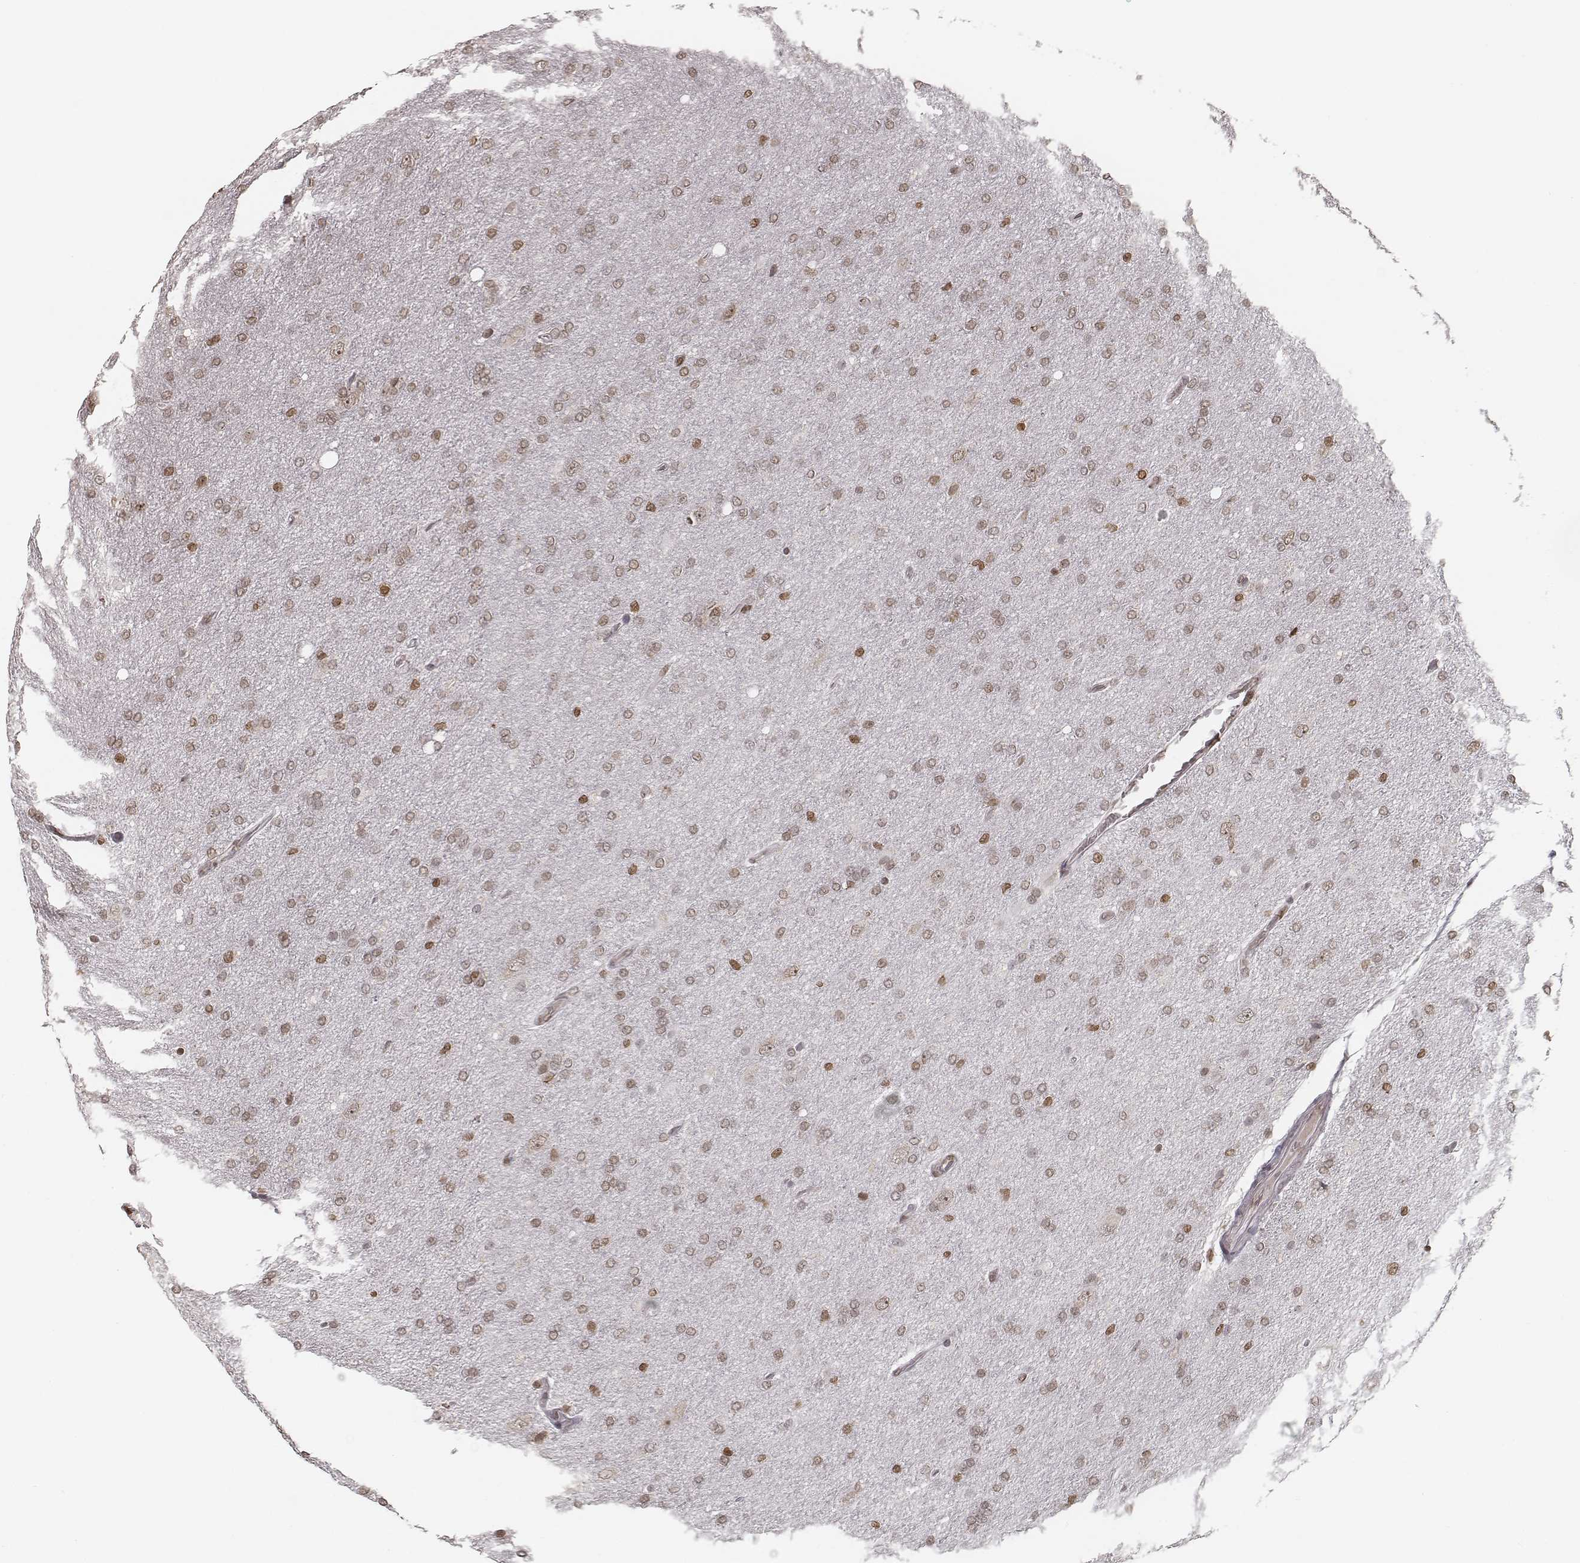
{"staining": {"intensity": "negative", "quantity": "none", "location": "none"}, "tissue": "glioma", "cell_type": "Tumor cells", "image_type": "cancer", "snomed": [{"axis": "morphology", "description": "Glioma, malignant, High grade"}, {"axis": "topography", "description": "Cerebral cortex"}], "caption": "Immunohistochemistry micrograph of neoplastic tissue: malignant glioma (high-grade) stained with DAB (3,3'-diaminobenzidine) demonstrates no significant protein positivity in tumor cells. The staining was performed using DAB to visualize the protein expression in brown, while the nuclei were stained in blue with hematoxylin (Magnification: 20x).", "gene": "HMGA2", "patient": {"sex": "male", "age": 70}}